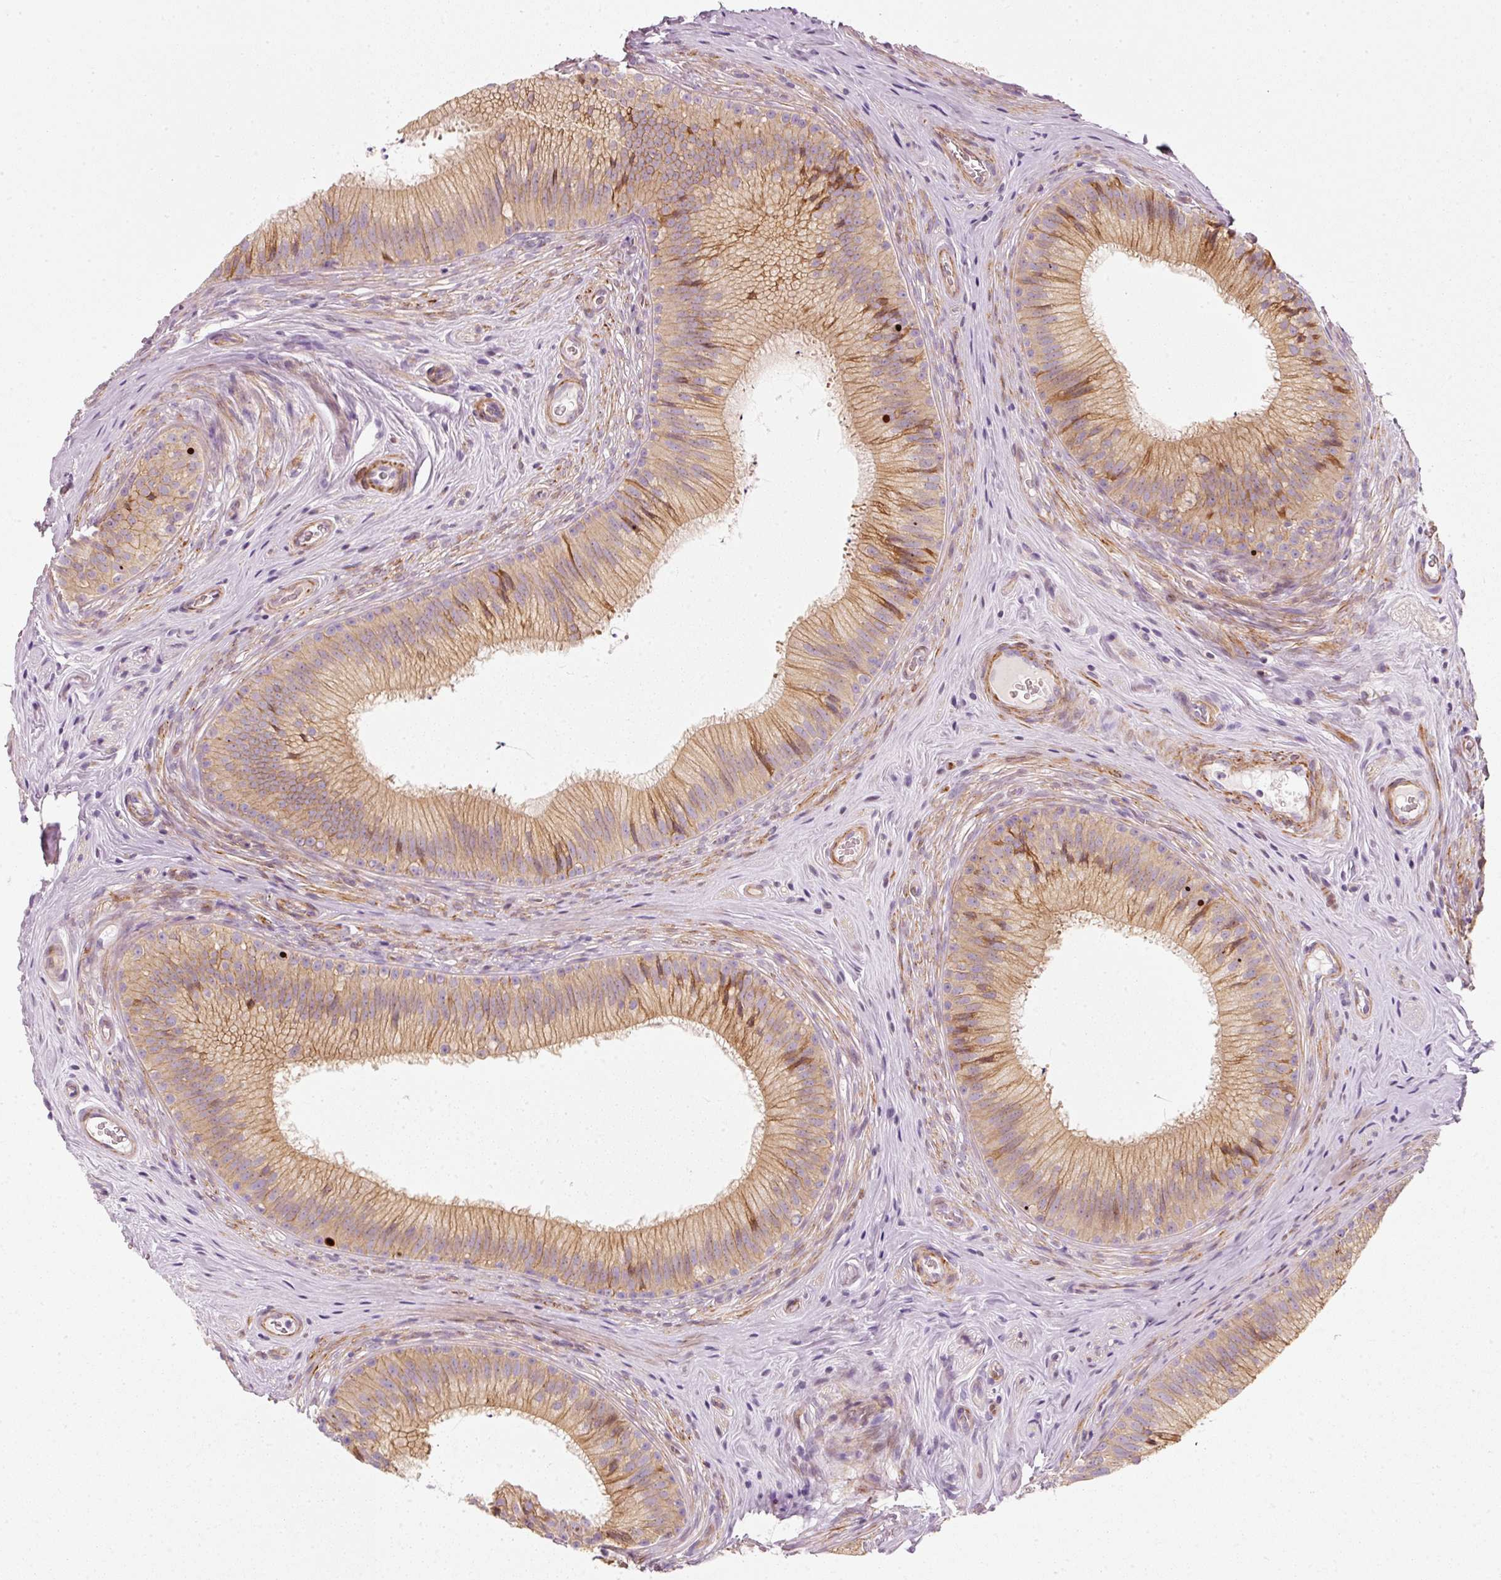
{"staining": {"intensity": "moderate", "quantity": ">75%", "location": "cytoplasmic/membranous"}, "tissue": "epididymis", "cell_type": "Glandular cells", "image_type": "normal", "snomed": [{"axis": "morphology", "description": "Normal tissue, NOS"}, {"axis": "topography", "description": "Epididymis"}], "caption": "IHC (DAB (3,3'-diaminobenzidine)) staining of unremarkable epididymis displays moderate cytoplasmic/membranous protein expression in approximately >75% of glandular cells. (DAB (3,3'-diaminobenzidine) IHC with brightfield microscopy, high magnification).", "gene": "KCNQ1", "patient": {"sex": "male", "age": 24}}